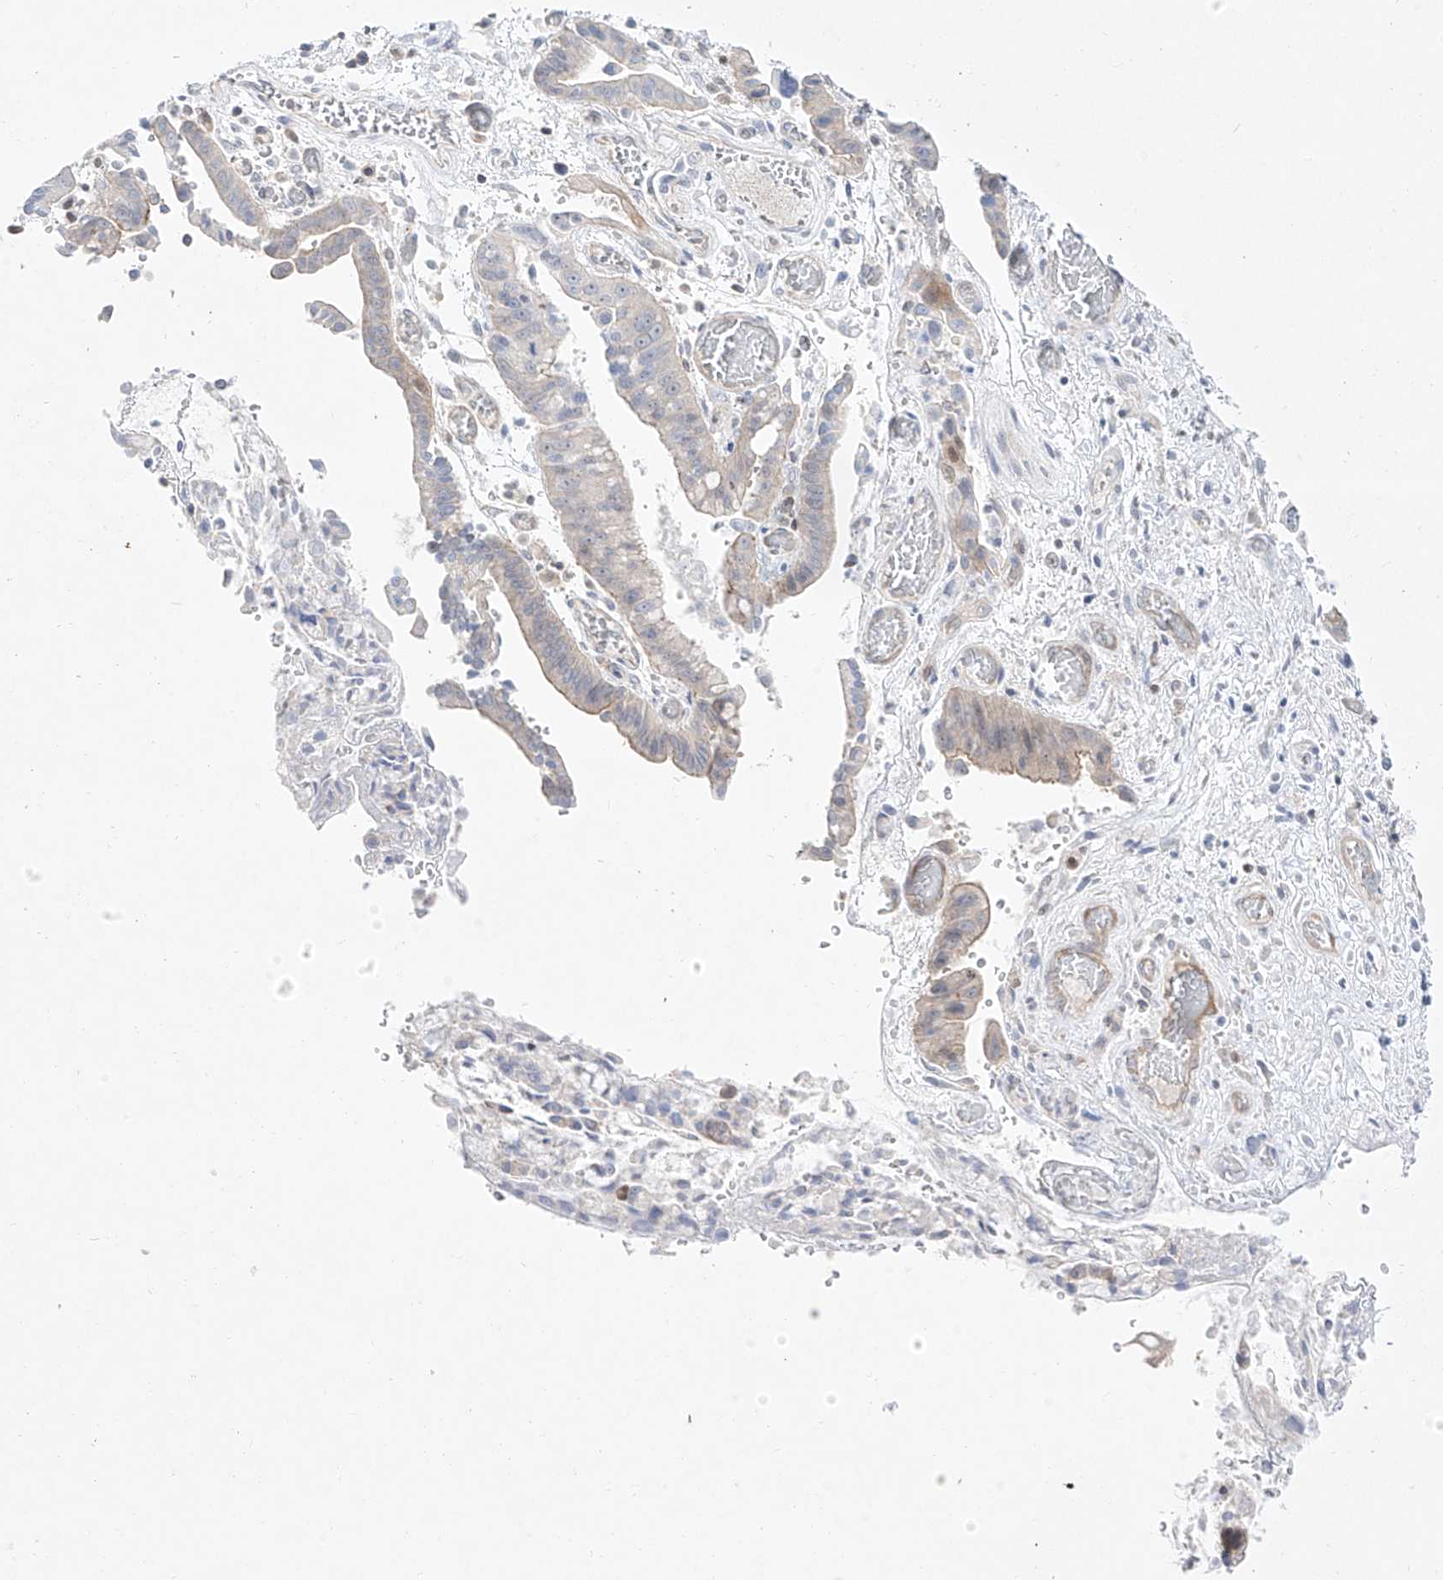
{"staining": {"intensity": "weak", "quantity": "<25%", "location": "cytoplasmic/membranous"}, "tissue": "liver cancer", "cell_type": "Tumor cells", "image_type": "cancer", "snomed": [{"axis": "morphology", "description": "Cholangiocarcinoma"}, {"axis": "topography", "description": "Liver"}], "caption": "Immunohistochemical staining of cholangiocarcinoma (liver) displays no significant positivity in tumor cells.", "gene": "DMKN", "patient": {"sex": "female", "age": 54}}